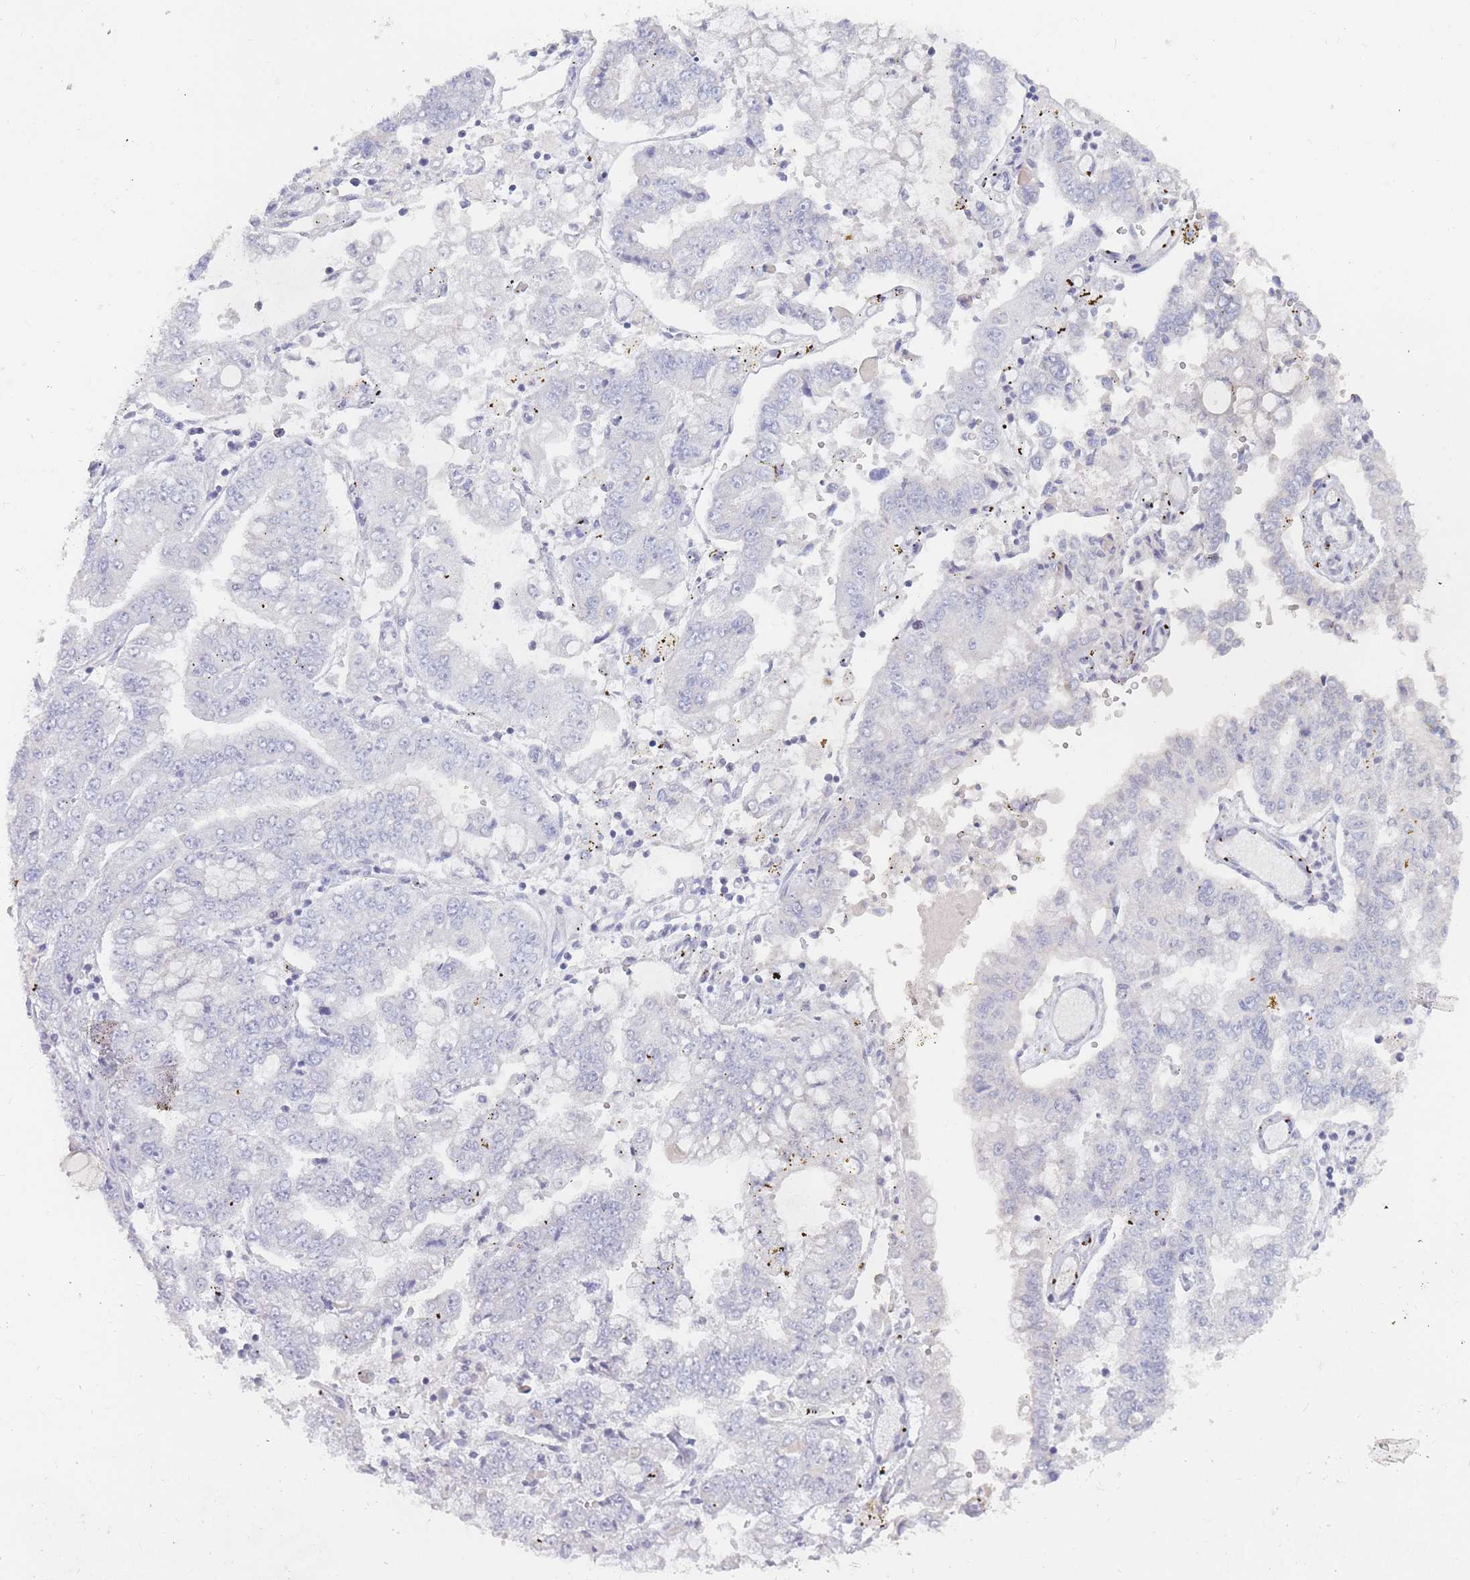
{"staining": {"intensity": "negative", "quantity": "none", "location": "none"}, "tissue": "stomach cancer", "cell_type": "Tumor cells", "image_type": "cancer", "snomed": [{"axis": "morphology", "description": "Adenocarcinoma, NOS"}, {"axis": "topography", "description": "Stomach"}], "caption": "Stomach cancer stained for a protein using immunohistochemistry (IHC) reveals no positivity tumor cells.", "gene": "PRG4", "patient": {"sex": "male", "age": 76}}